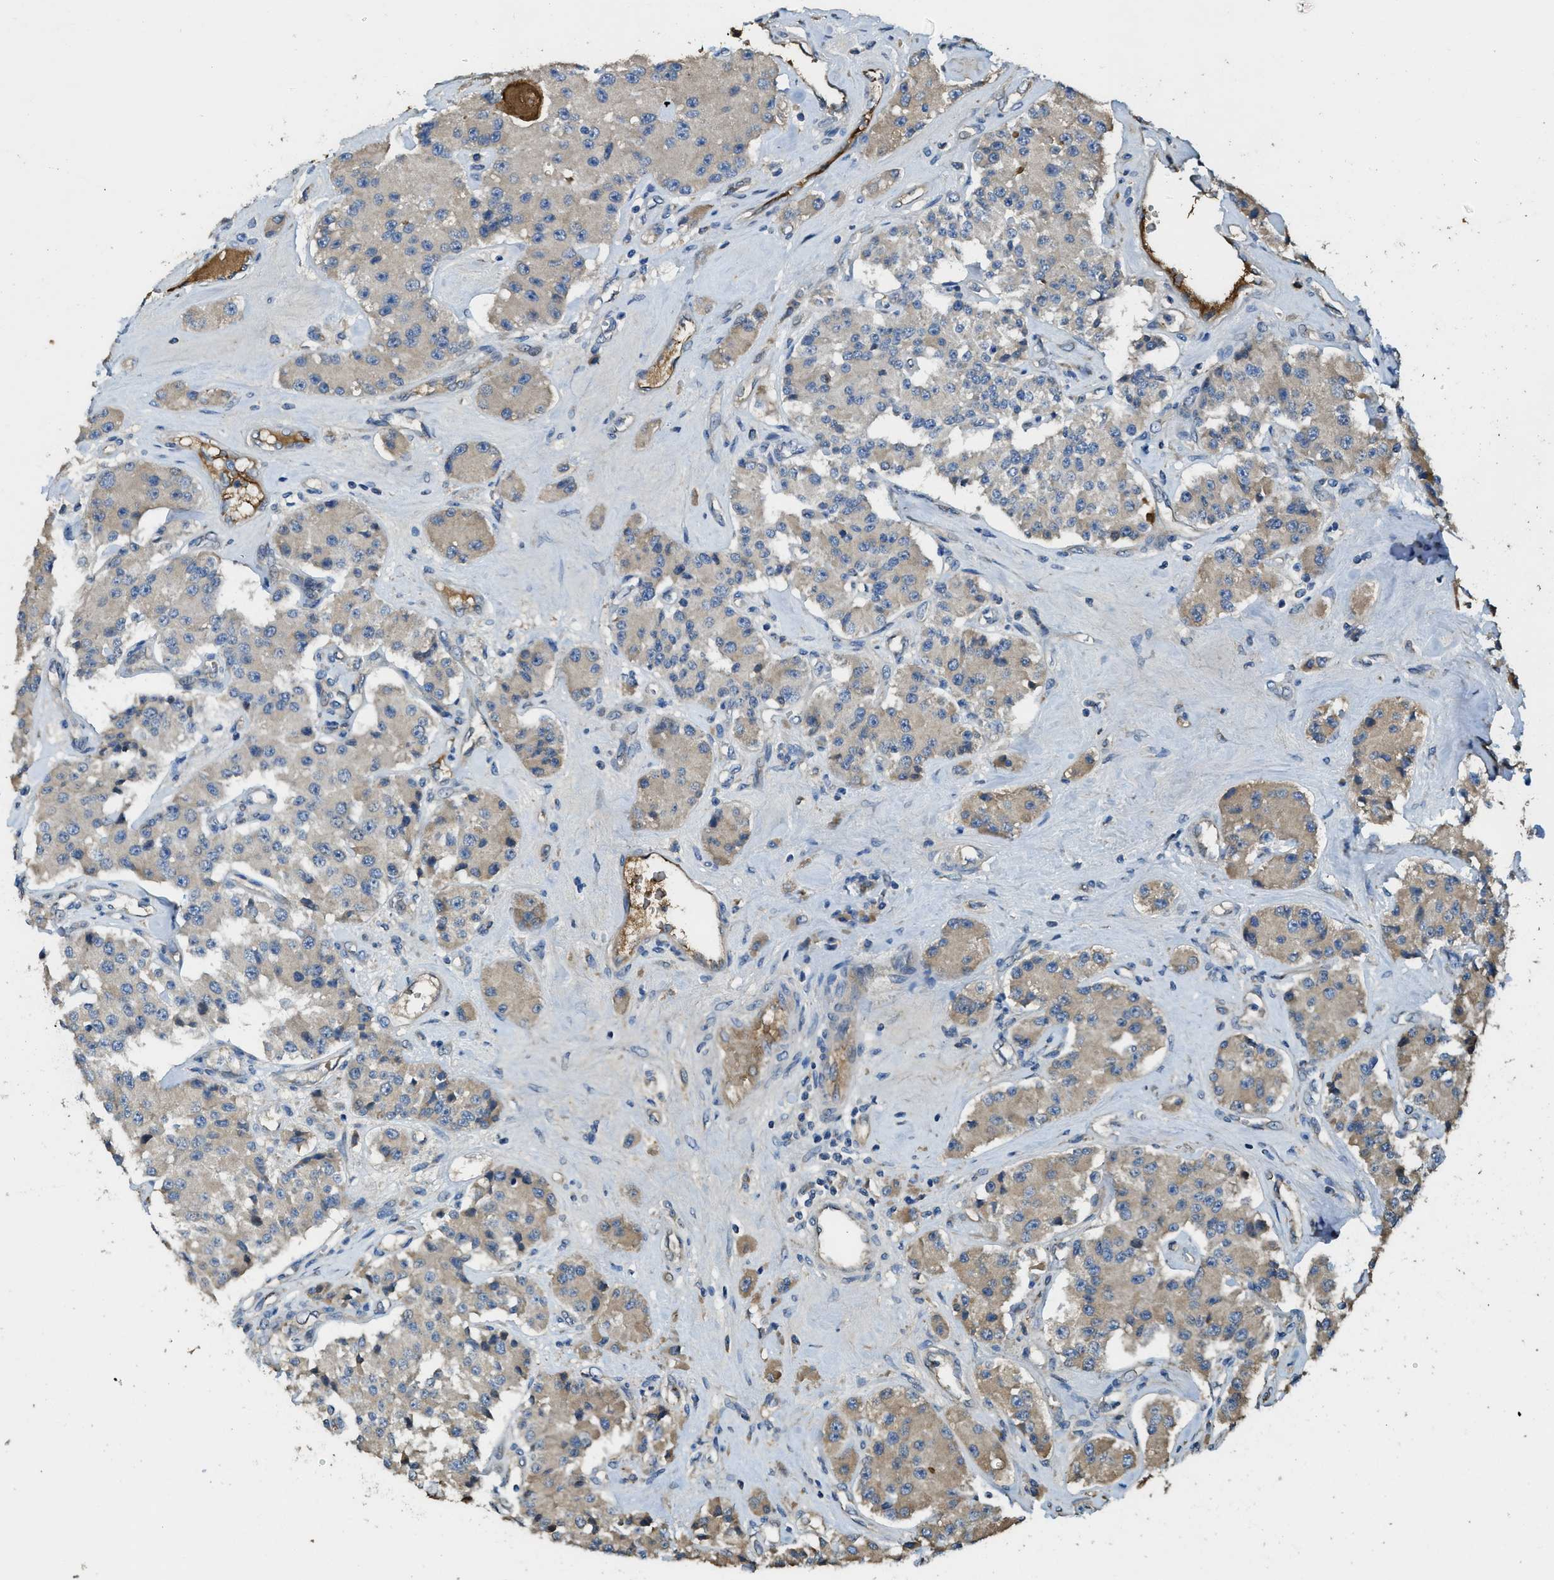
{"staining": {"intensity": "weak", "quantity": ">75%", "location": "cytoplasmic/membranous"}, "tissue": "carcinoid", "cell_type": "Tumor cells", "image_type": "cancer", "snomed": [{"axis": "morphology", "description": "Carcinoid, malignant, NOS"}, {"axis": "topography", "description": "Pancreas"}], "caption": "This photomicrograph shows immunohistochemistry staining of human malignant carcinoid, with low weak cytoplasmic/membranous positivity in approximately >75% of tumor cells.", "gene": "RIPK2", "patient": {"sex": "male", "age": 41}}